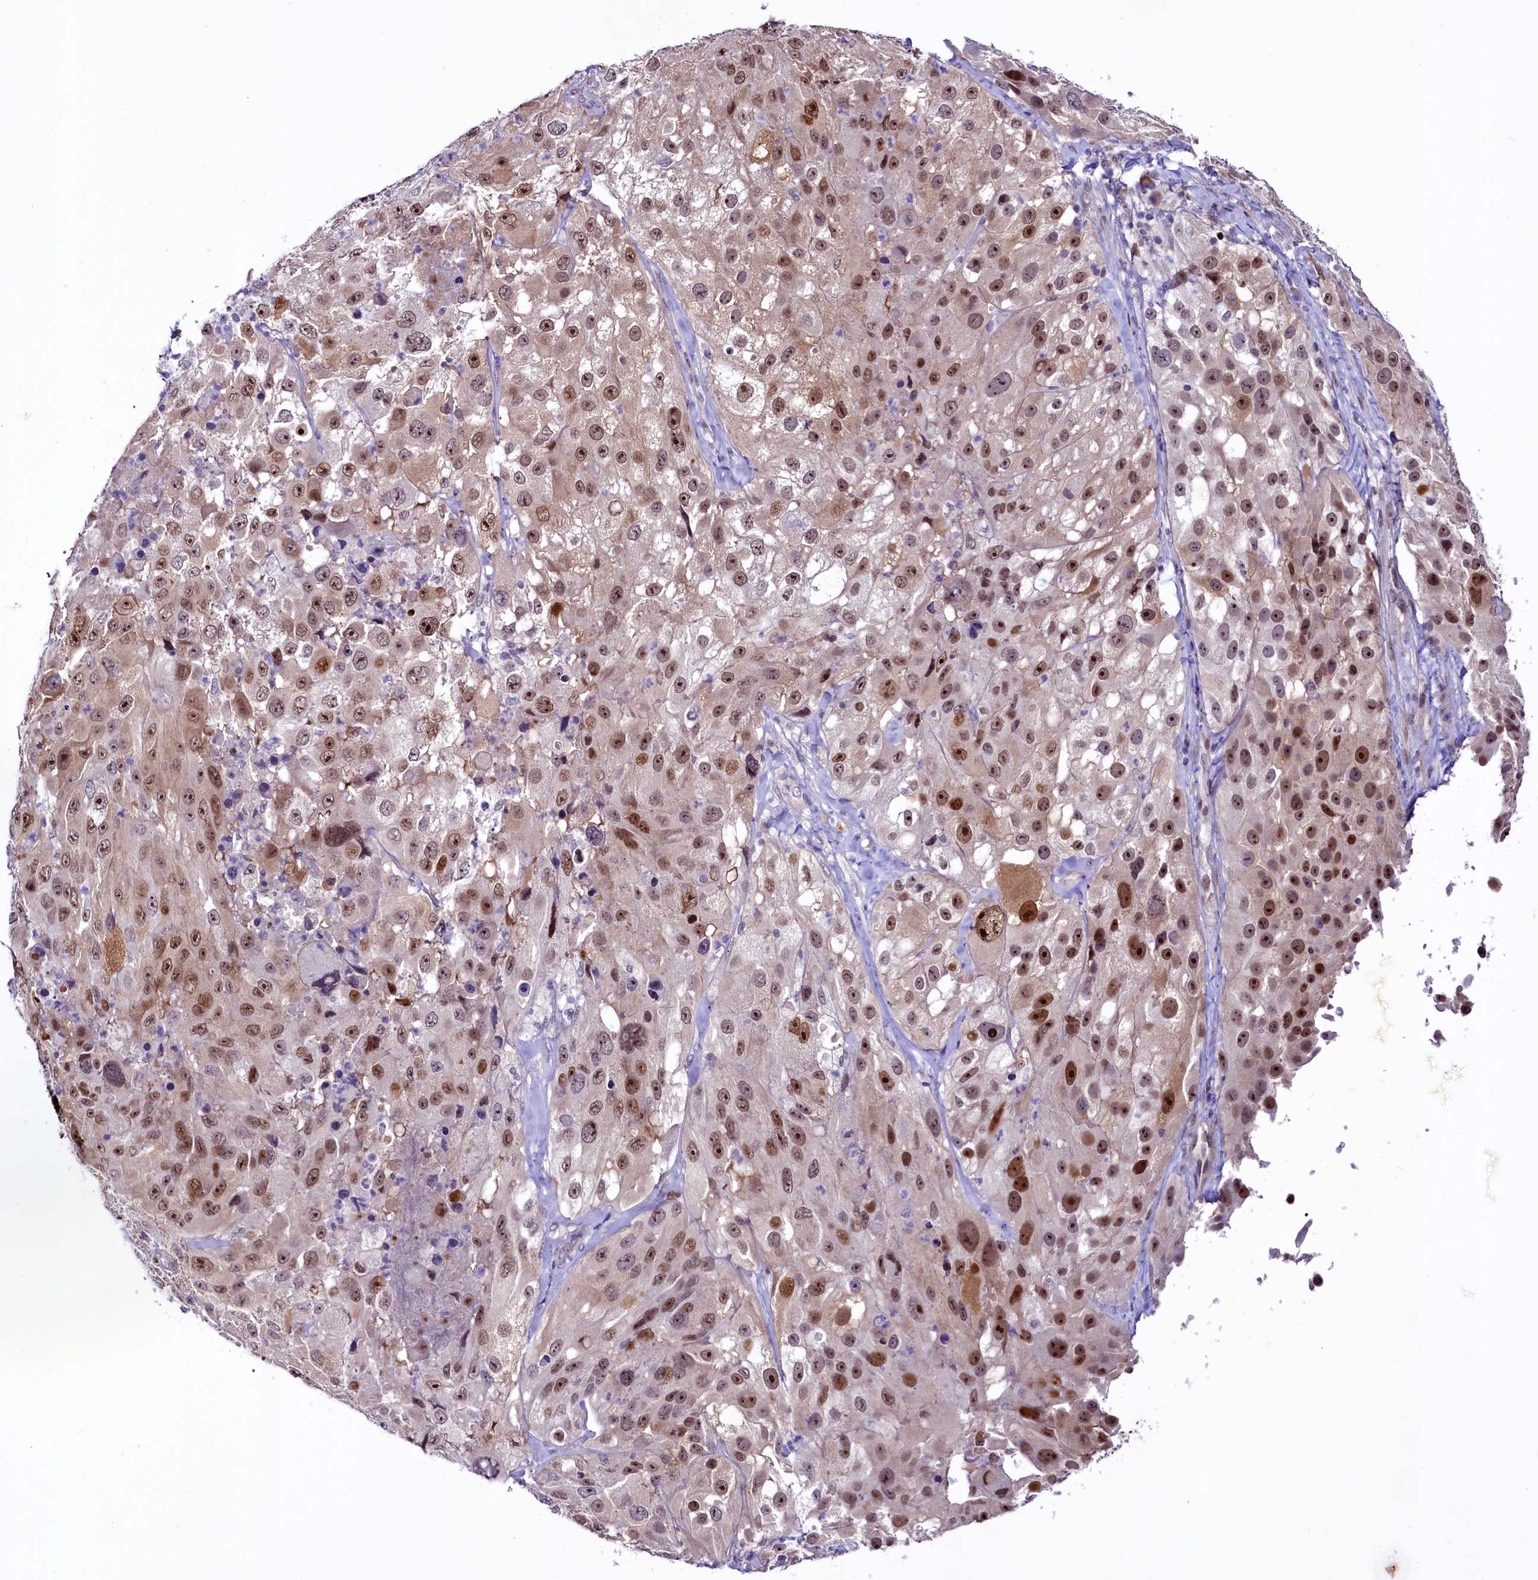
{"staining": {"intensity": "moderate", "quantity": ">75%", "location": "cytoplasmic/membranous,nuclear"}, "tissue": "melanoma", "cell_type": "Tumor cells", "image_type": "cancer", "snomed": [{"axis": "morphology", "description": "Malignant melanoma, Metastatic site"}, {"axis": "topography", "description": "Lymph node"}], "caption": "Protein expression analysis of human malignant melanoma (metastatic site) reveals moderate cytoplasmic/membranous and nuclear positivity in approximately >75% of tumor cells. The protein is stained brown, and the nuclei are stained in blue (DAB (3,3'-diaminobenzidine) IHC with brightfield microscopy, high magnification).", "gene": "LEUTX", "patient": {"sex": "male", "age": 62}}